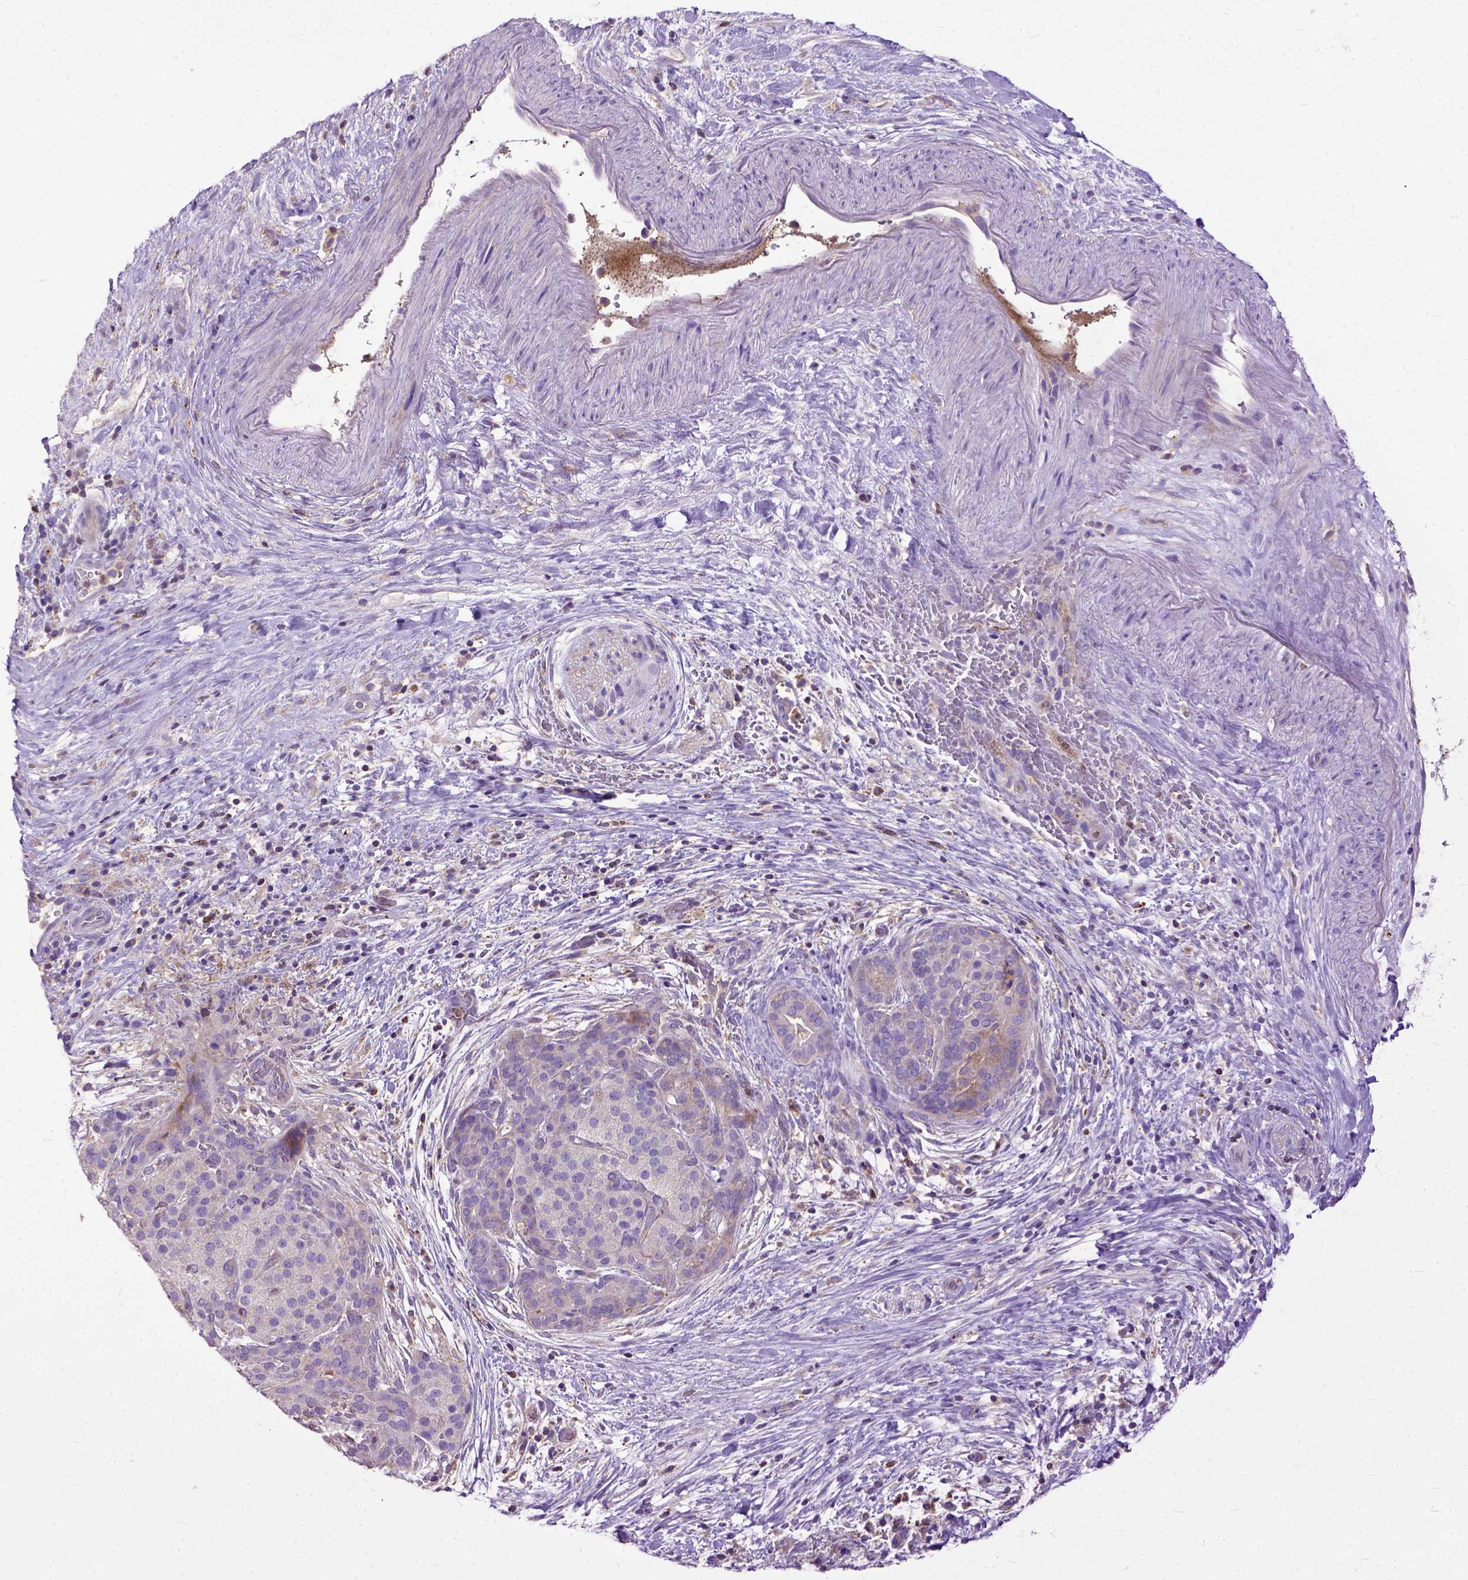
{"staining": {"intensity": "weak", "quantity": "<25%", "location": "cytoplasmic/membranous"}, "tissue": "pancreatic cancer", "cell_type": "Tumor cells", "image_type": "cancer", "snomed": [{"axis": "morphology", "description": "Adenocarcinoma, NOS"}, {"axis": "topography", "description": "Pancreas"}], "caption": "High magnification brightfield microscopy of pancreatic cancer (adenocarcinoma) stained with DAB (brown) and counterstained with hematoxylin (blue): tumor cells show no significant staining.", "gene": "NAMPT", "patient": {"sex": "male", "age": 44}}